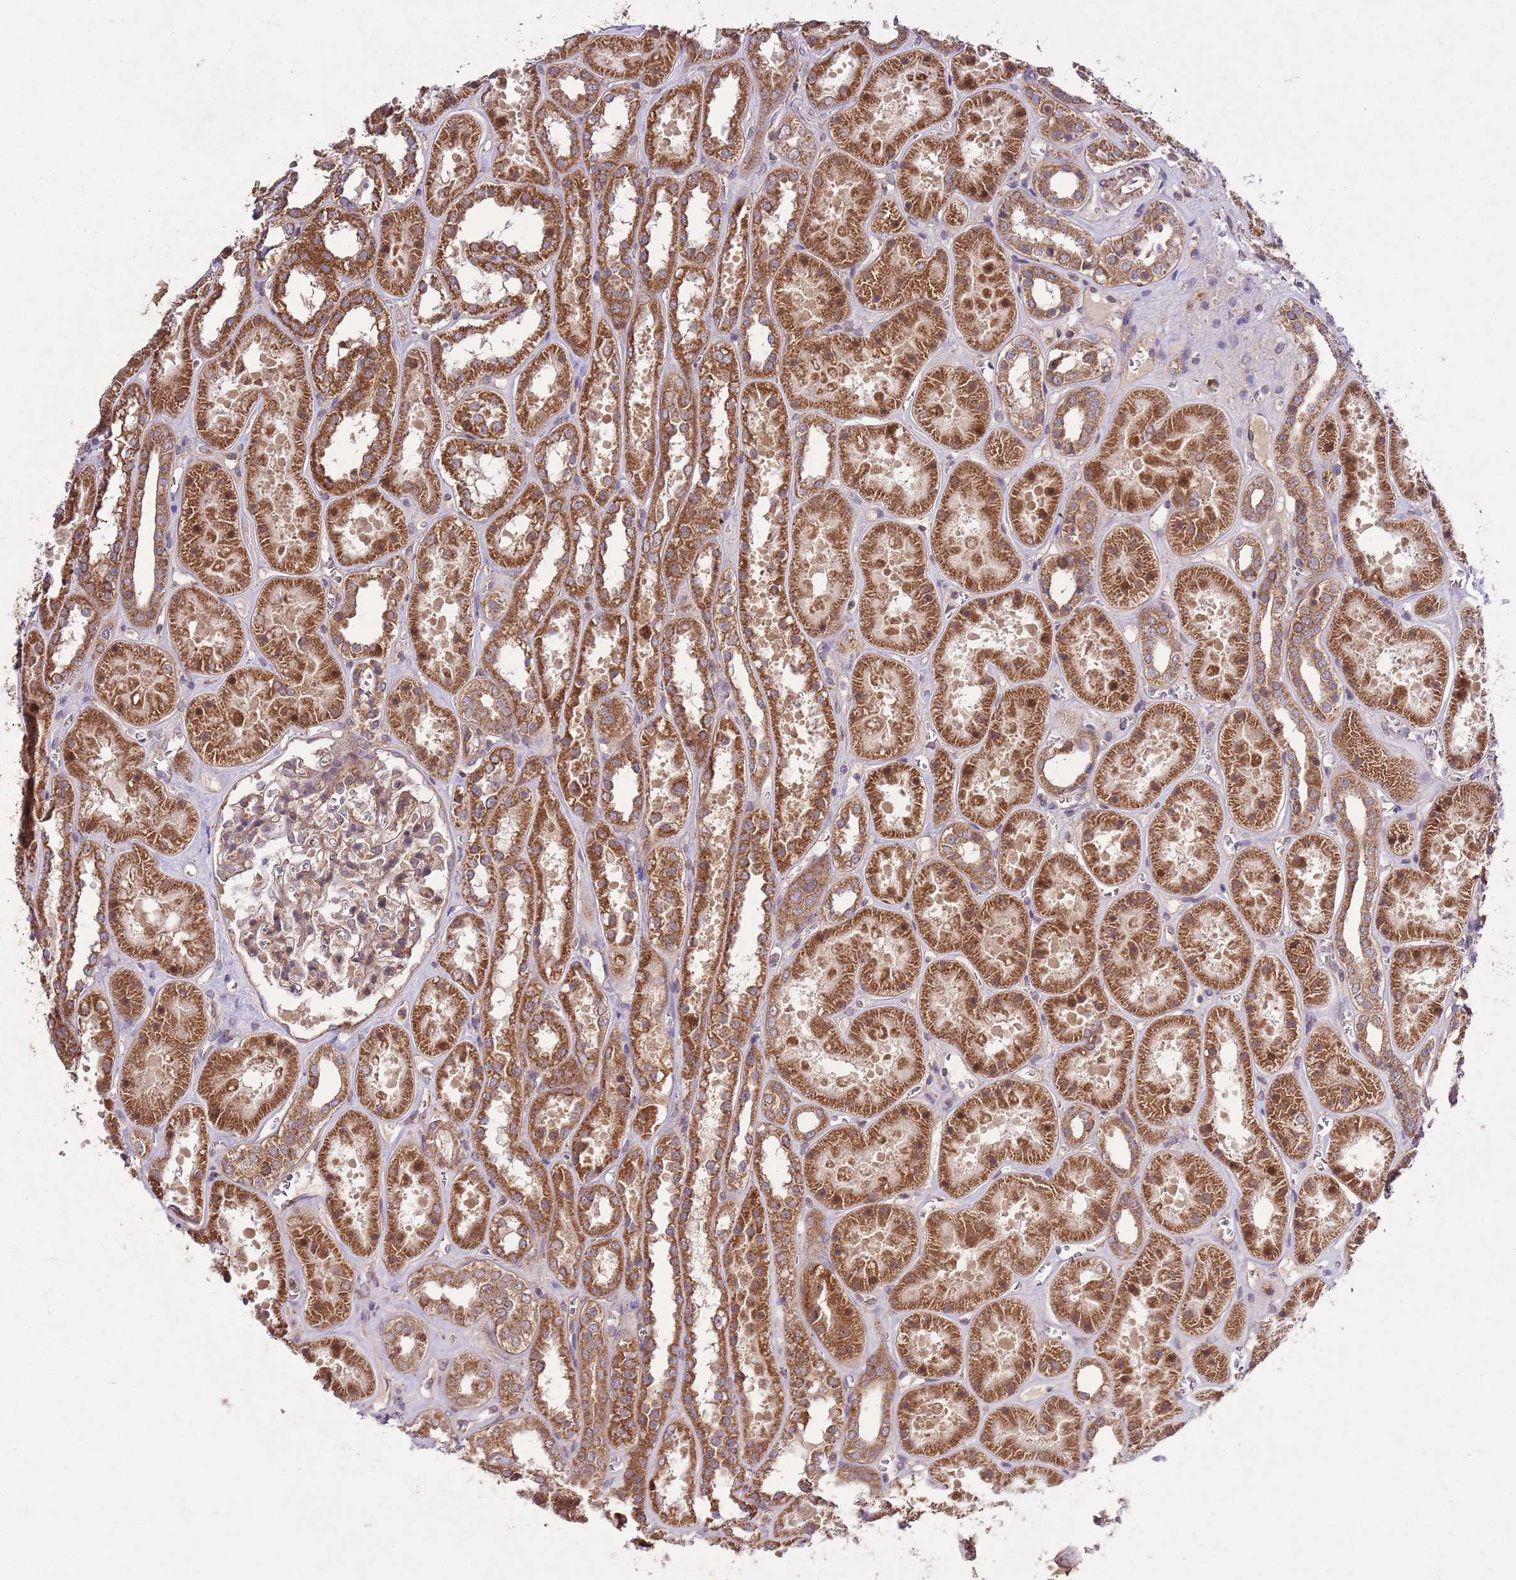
{"staining": {"intensity": "moderate", "quantity": ">75%", "location": "cytoplasmic/membranous"}, "tissue": "kidney", "cell_type": "Cells in glomeruli", "image_type": "normal", "snomed": [{"axis": "morphology", "description": "Normal tissue, NOS"}, {"axis": "topography", "description": "Kidney"}], "caption": "A high-resolution micrograph shows immunohistochemistry staining of unremarkable kidney, which reveals moderate cytoplasmic/membranous positivity in about >75% of cells in glomeruli. The staining was performed using DAB (3,3'-diaminobenzidine), with brown indicating positive protein expression. Nuclei are stained blue with hematoxylin.", "gene": "MFNG", "patient": {"sex": "female", "age": 41}}